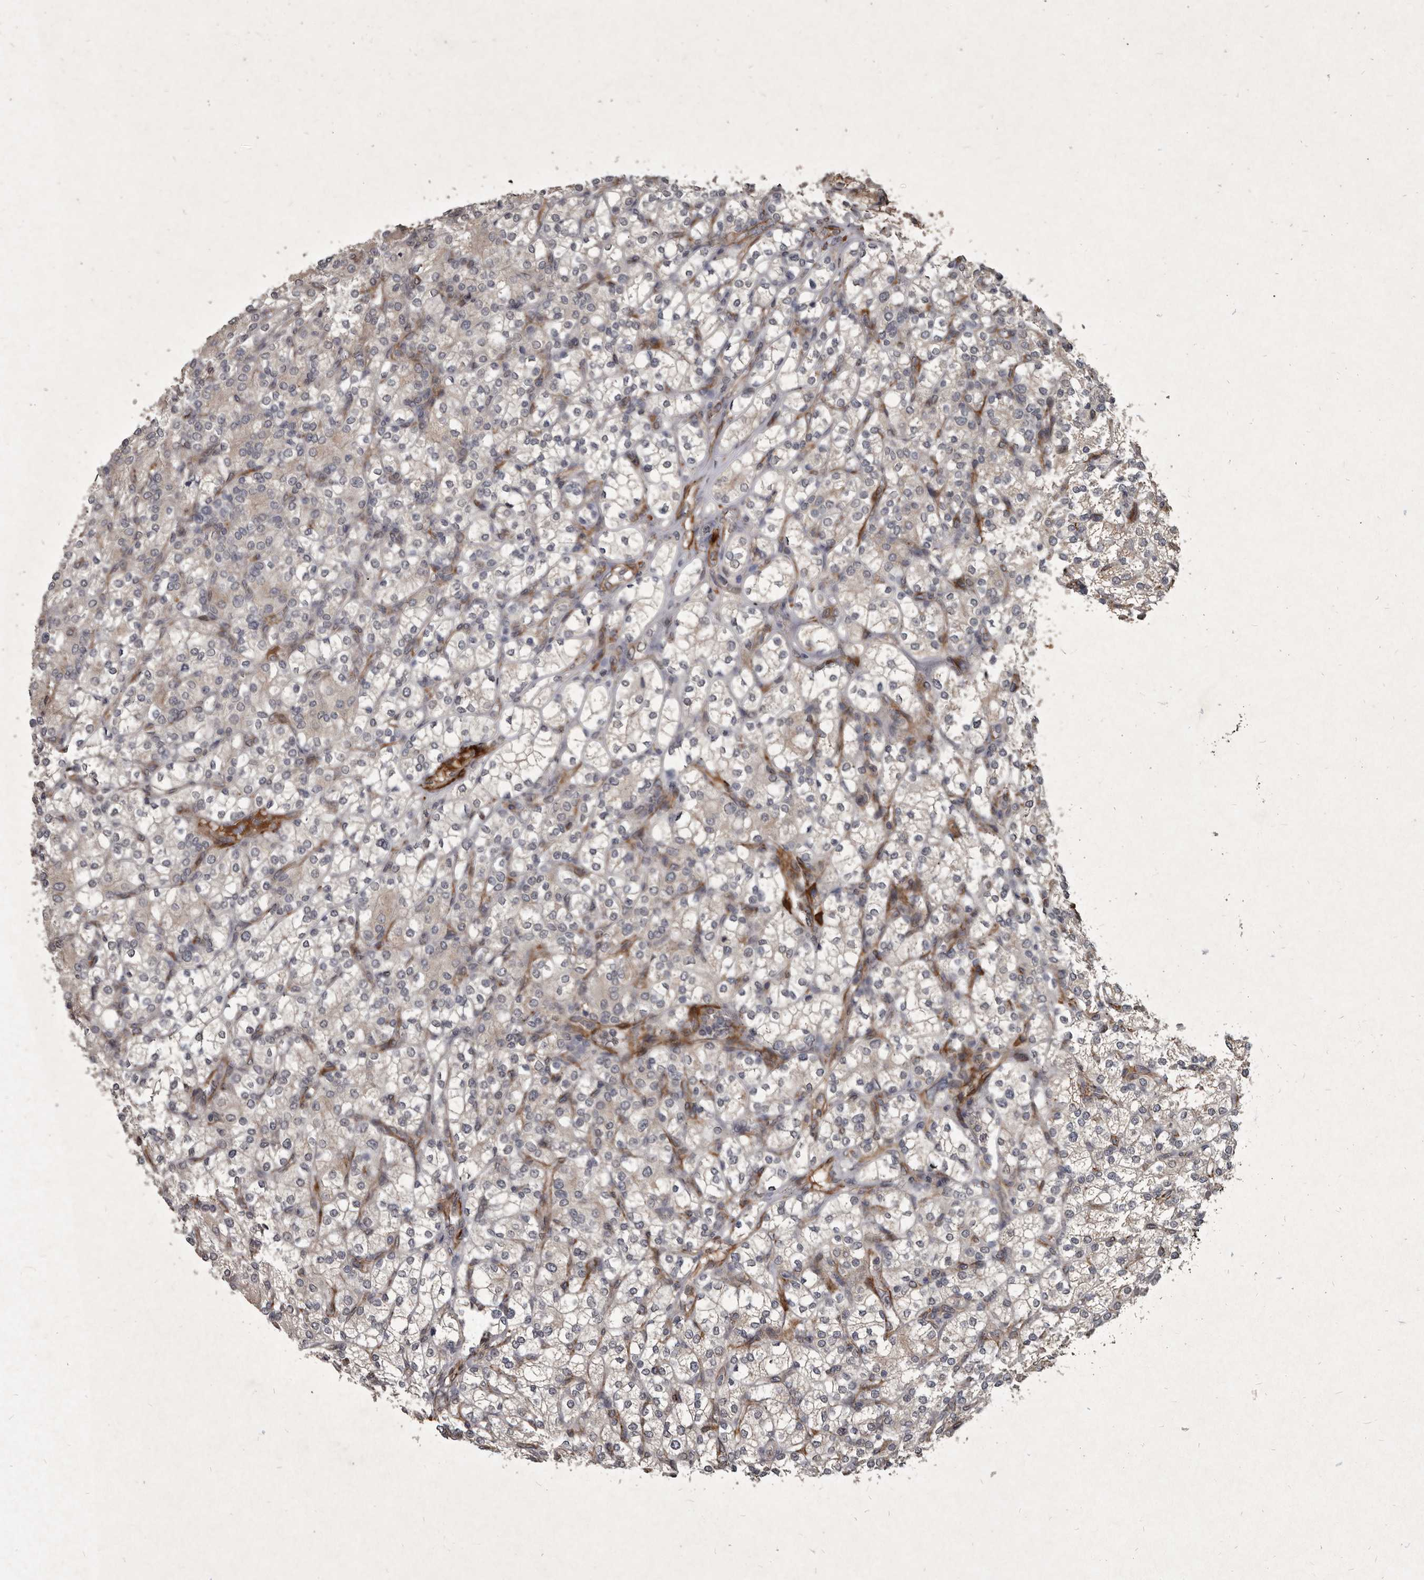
{"staining": {"intensity": "negative", "quantity": "none", "location": "none"}, "tissue": "renal cancer", "cell_type": "Tumor cells", "image_type": "cancer", "snomed": [{"axis": "morphology", "description": "Adenocarcinoma, NOS"}, {"axis": "topography", "description": "Kidney"}], "caption": "Human renal adenocarcinoma stained for a protein using immunohistochemistry (IHC) shows no expression in tumor cells.", "gene": "MRPS15", "patient": {"sex": "male", "age": 77}}